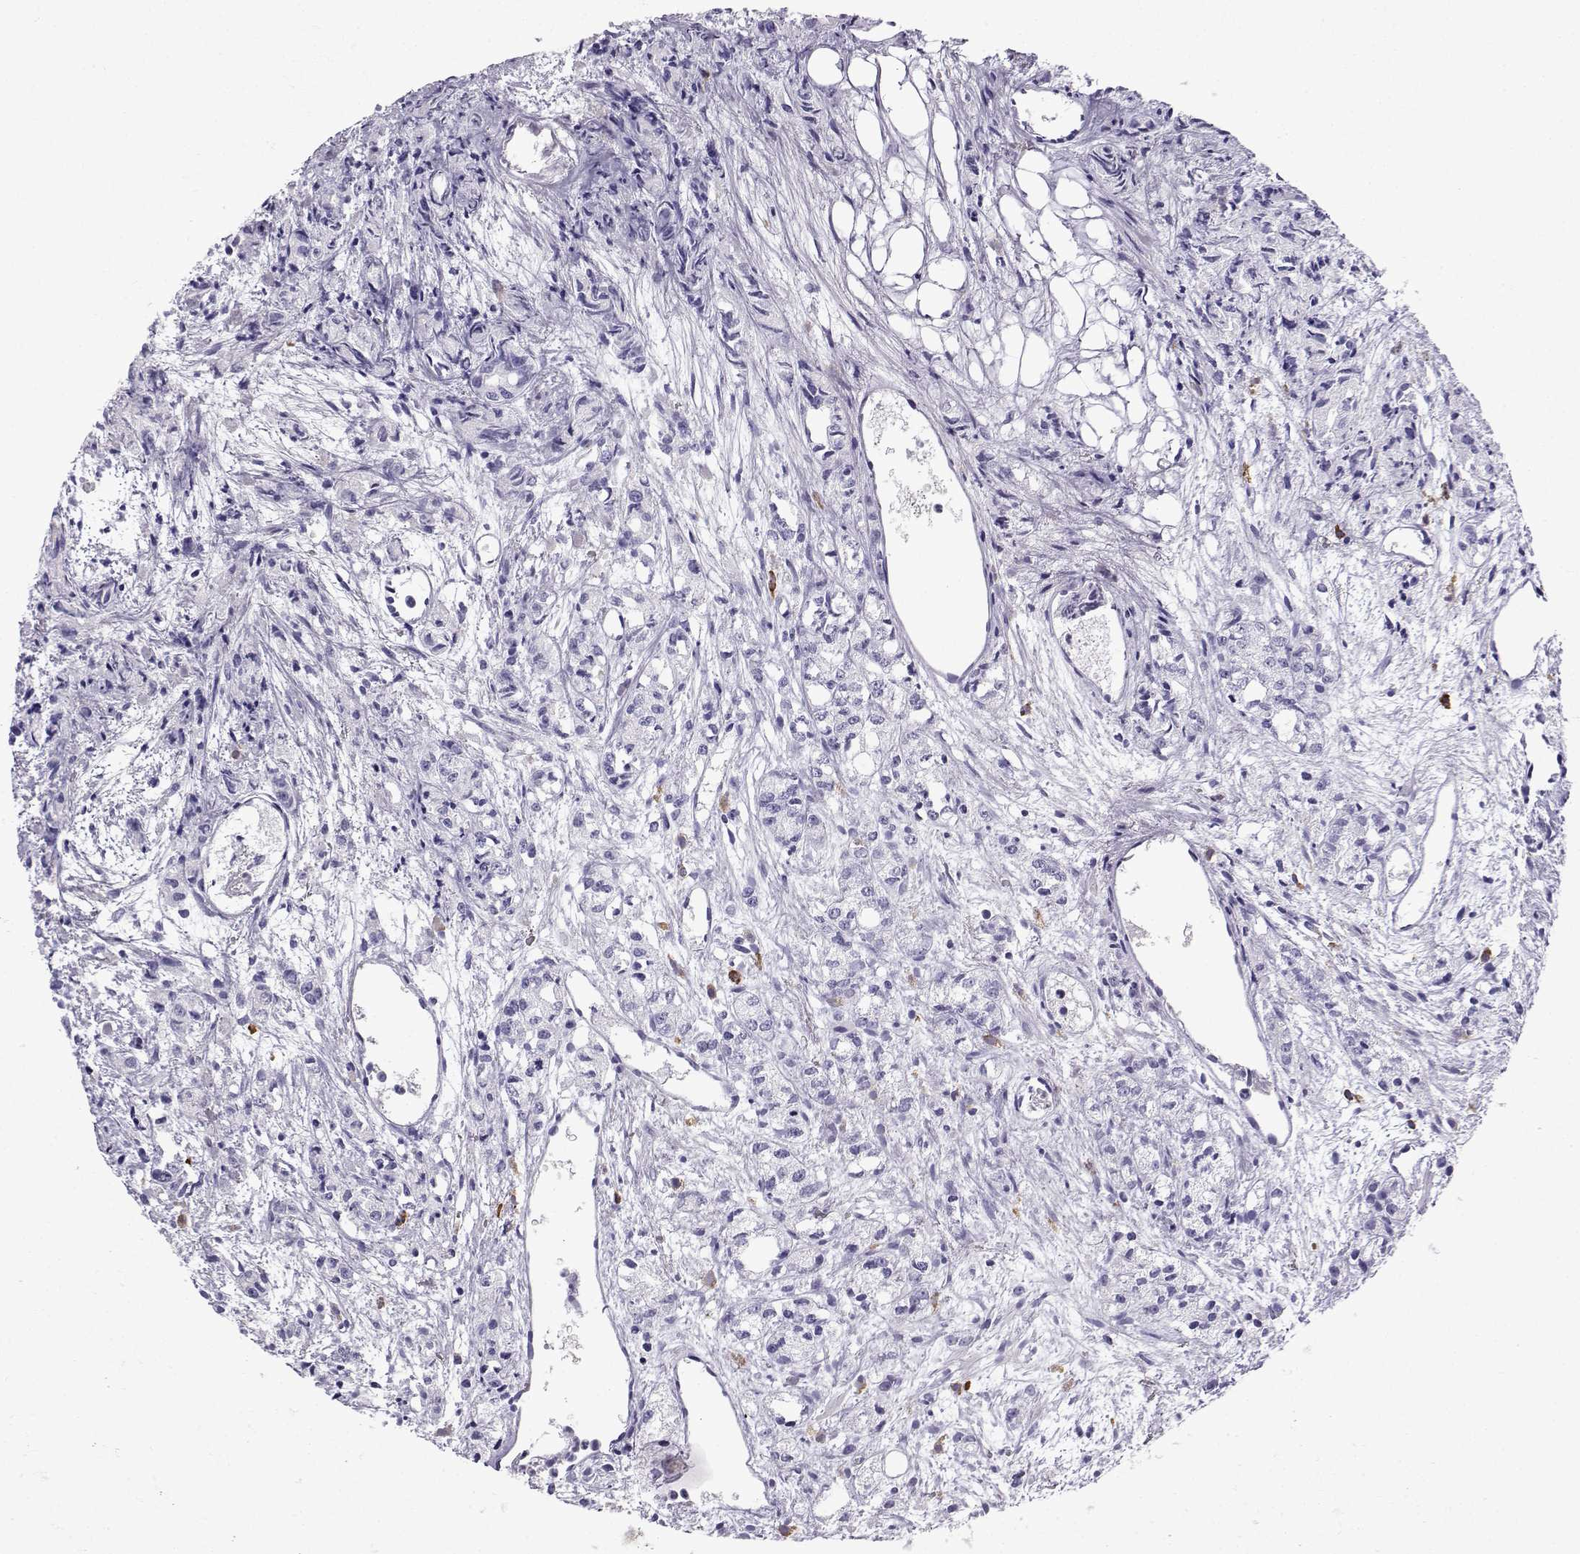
{"staining": {"intensity": "negative", "quantity": "none", "location": "none"}, "tissue": "prostate cancer", "cell_type": "Tumor cells", "image_type": "cancer", "snomed": [{"axis": "morphology", "description": "Adenocarcinoma, Medium grade"}, {"axis": "topography", "description": "Prostate"}], "caption": "An immunohistochemistry (IHC) photomicrograph of adenocarcinoma (medium-grade) (prostate) is shown. There is no staining in tumor cells of adenocarcinoma (medium-grade) (prostate). (Stains: DAB IHC with hematoxylin counter stain, Microscopy: brightfield microscopy at high magnification).", "gene": "SLC18A2", "patient": {"sex": "male", "age": 74}}